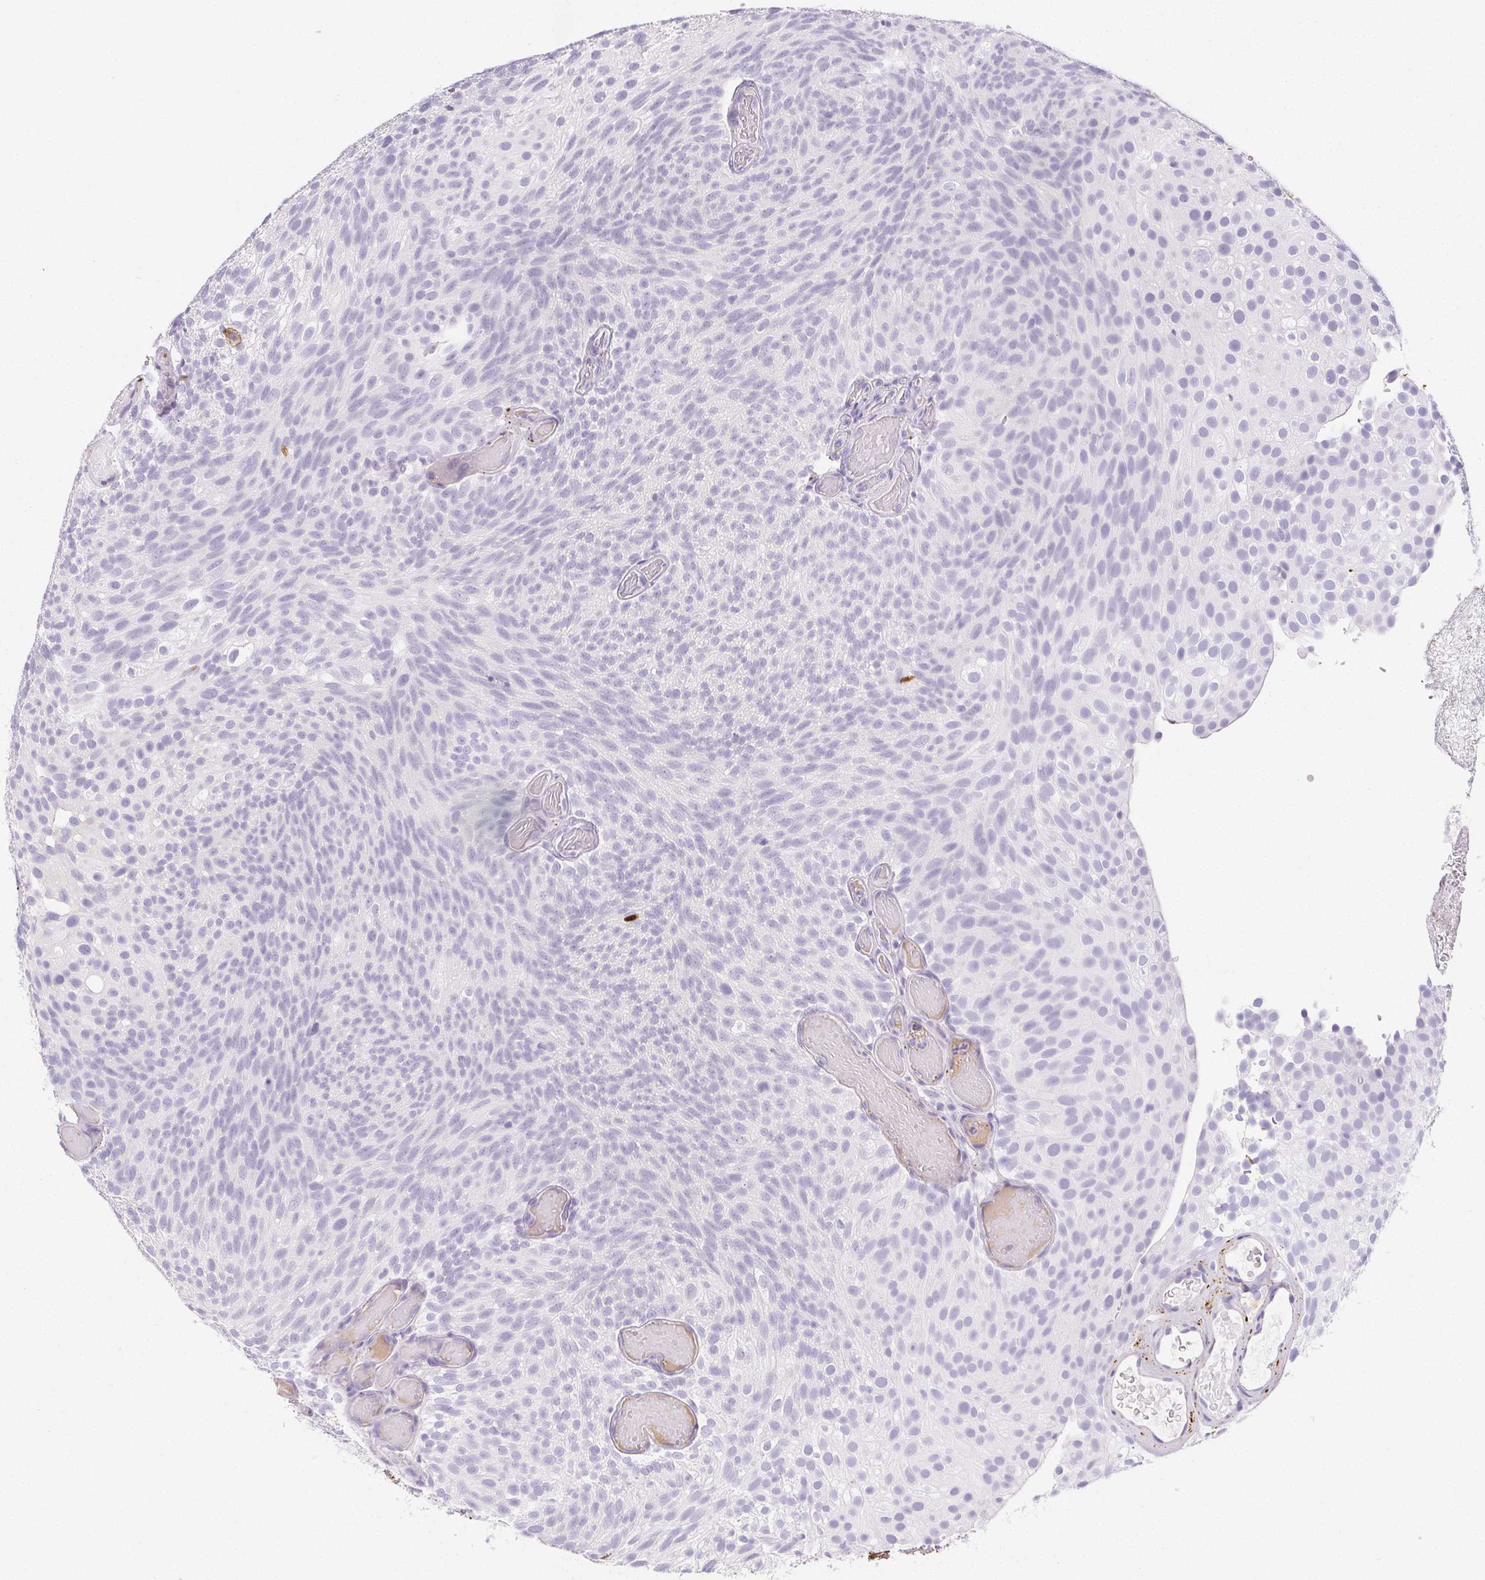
{"staining": {"intensity": "negative", "quantity": "none", "location": "none"}, "tissue": "urothelial cancer", "cell_type": "Tumor cells", "image_type": "cancer", "snomed": [{"axis": "morphology", "description": "Urothelial carcinoma, Low grade"}, {"axis": "topography", "description": "Urinary bladder"}], "caption": "IHC photomicrograph of low-grade urothelial carcinoma stained for a protein (brown), which shows no positivity in tumor cells. Nuclei are stained in blue.", "gene": "VTN", "patient": {"sex": "male", "age": 78}}